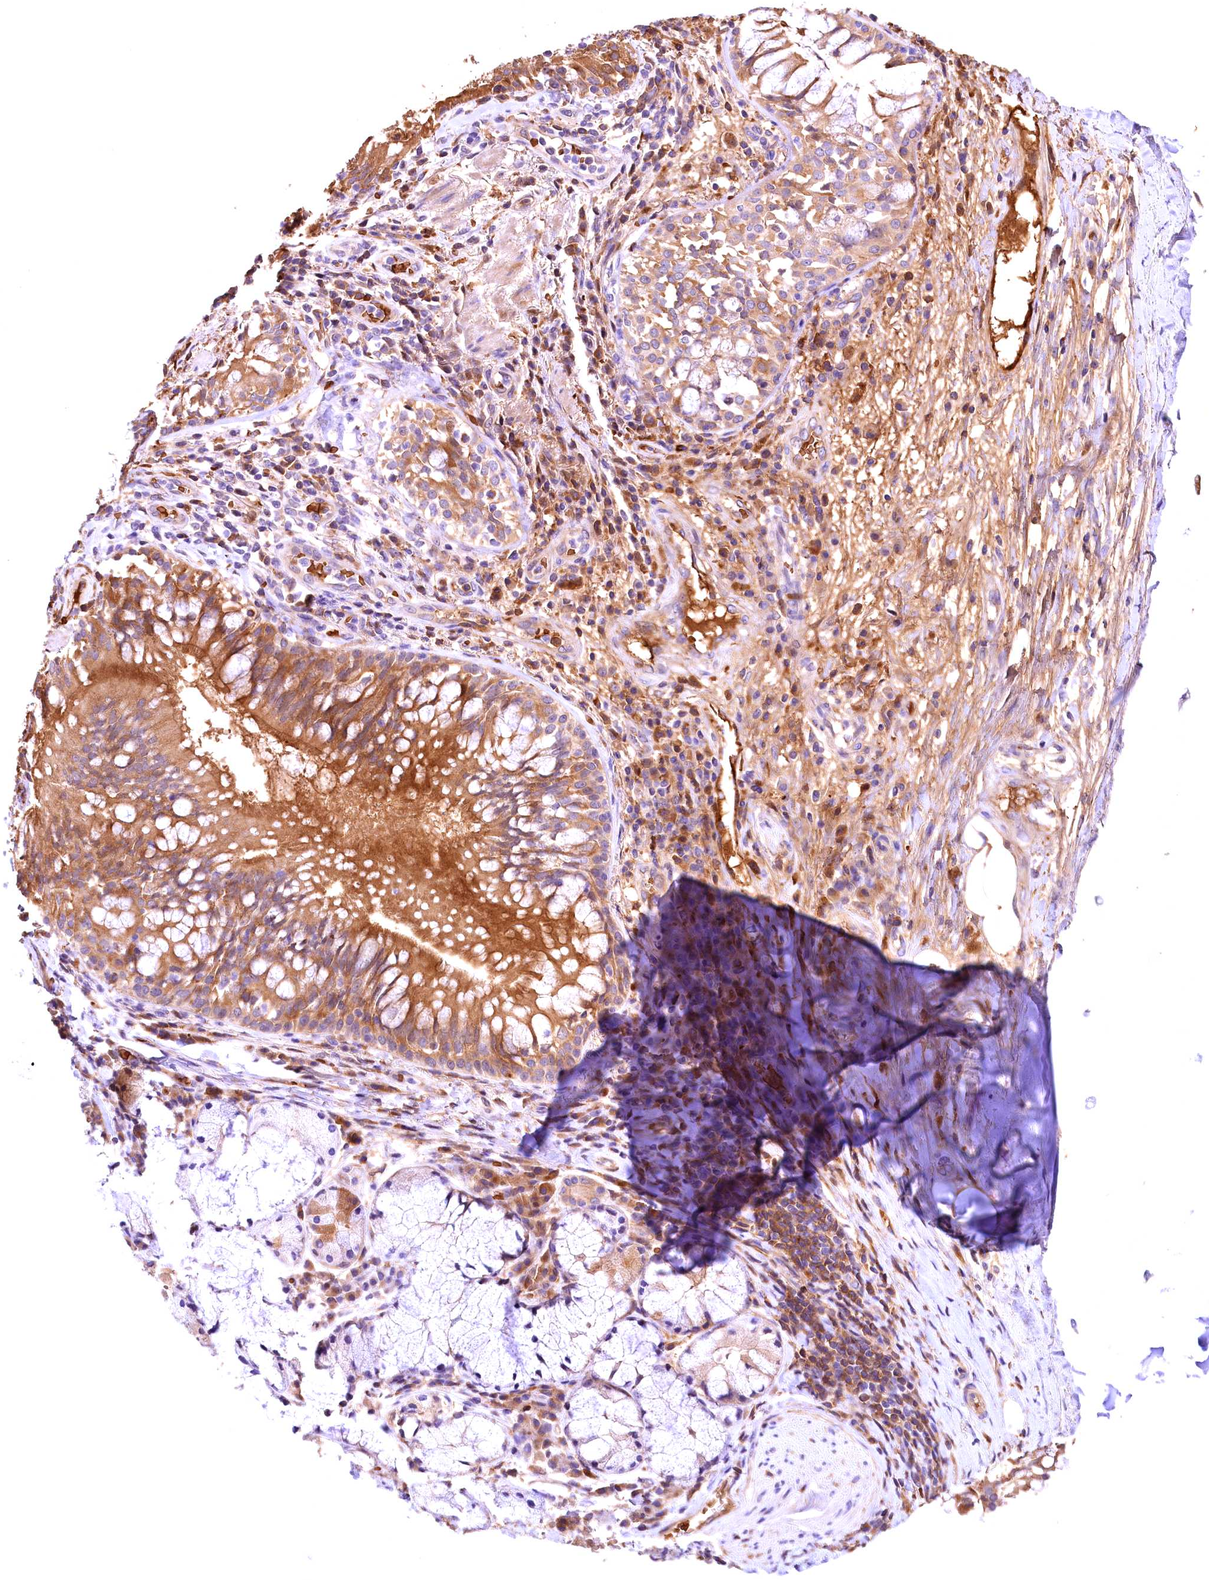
{"staining": {"intensity": "weak", "quantity": ">75%", "location": "cytoplasmic/membranous"}, "tissue": "adipose tissue", "cell_type": "Adipocytes", "image_type": "normal", "snomed": [{"axis": "morphology", "description": "Normal tissue, NOS"}, {"axis": "morphology", "description": "Squamous cell carcinoma, NOS"}, {"axis": "topography", "description": "Bronchus"}, {"axis": "topography", "description": "Lung"}], "caption": "A brown stain labels weak cytoplasmic/membranous positivity of a protein in adipocytes of benign adipose tissue. (brown staining indicates protein expression, while blue staining denotes nuclei).", "gene": "PHAF1", "patient": {"sex": "male", "age": 64}}